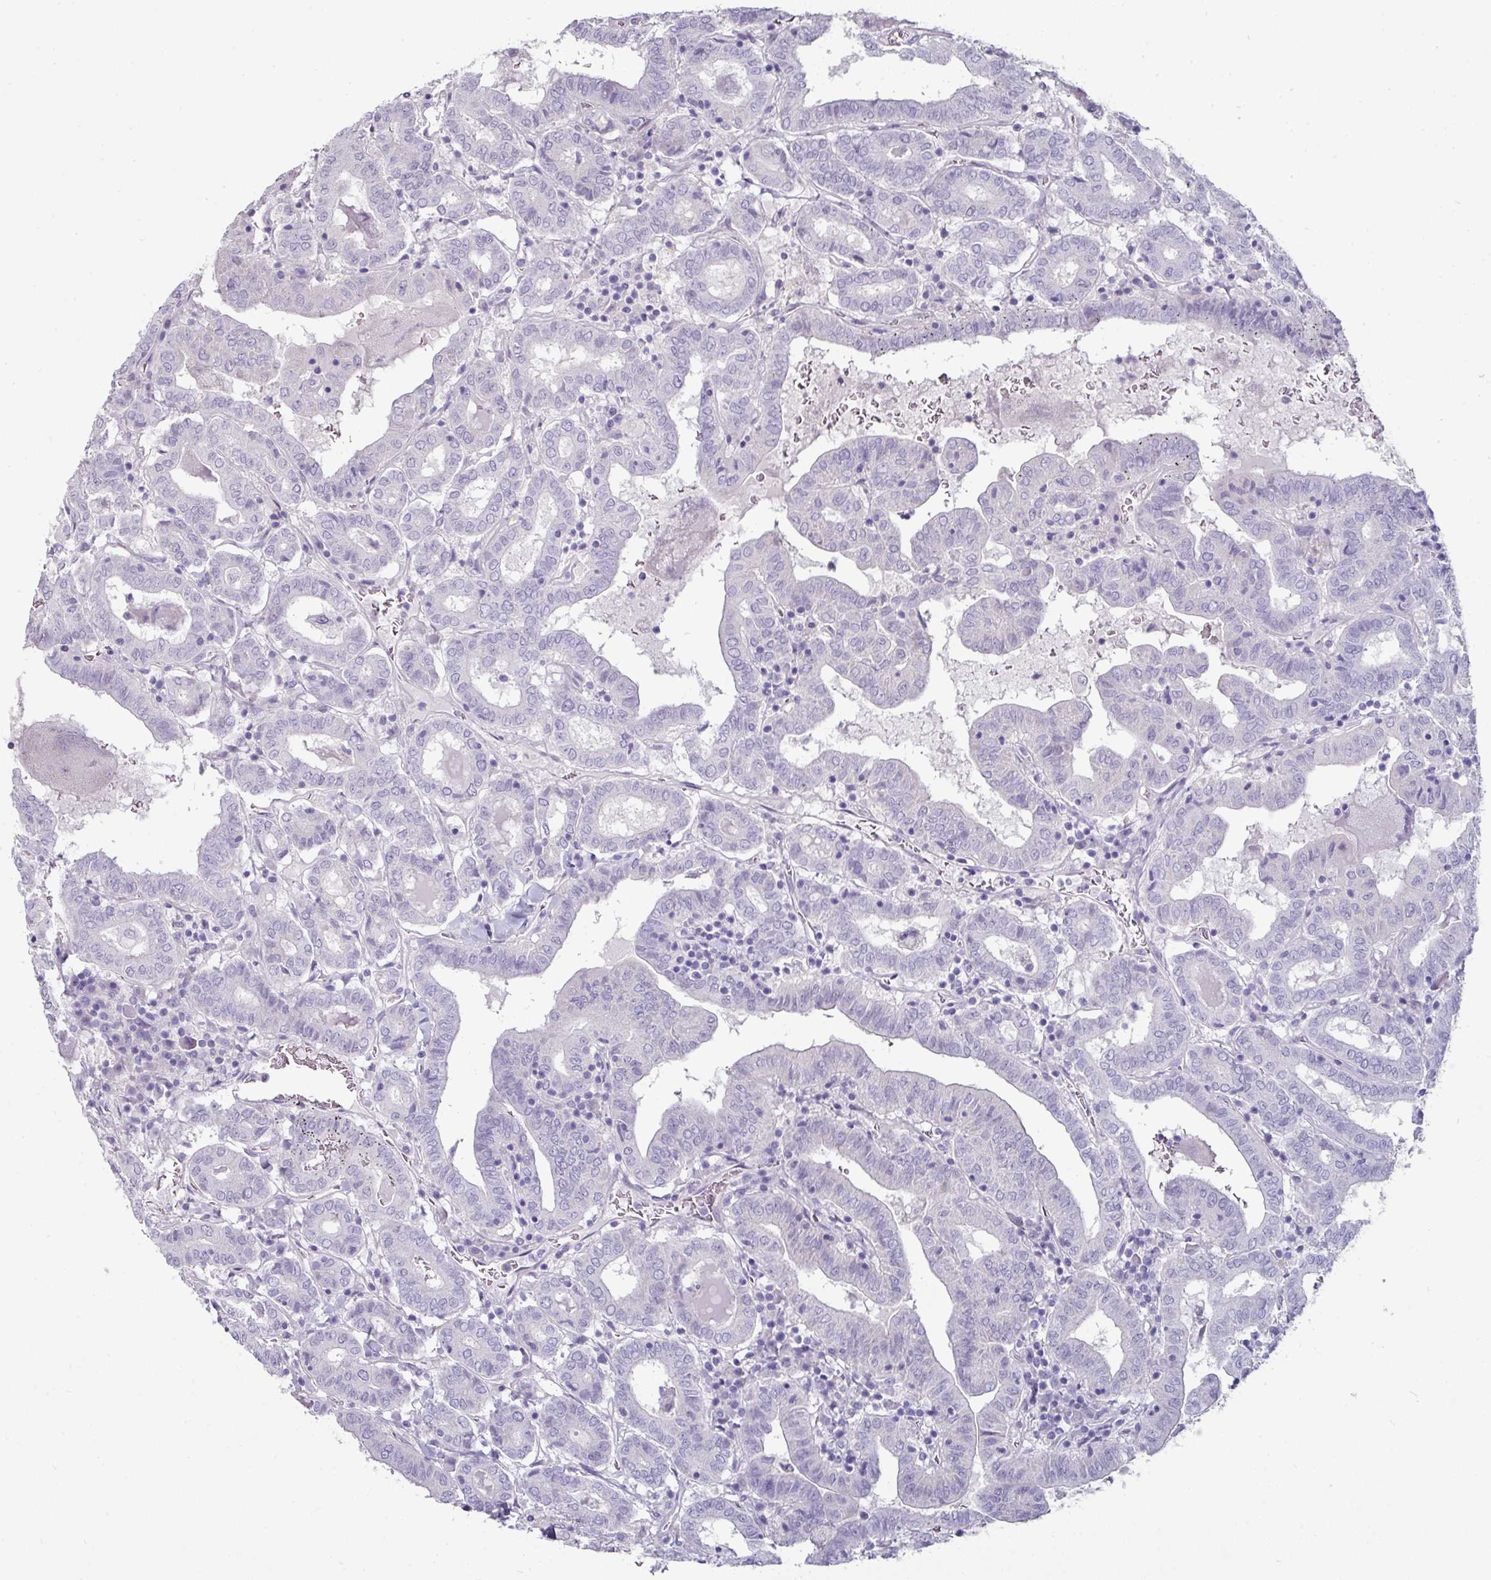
{"staining": {"intensity": "negative", "quantity": "none", "location": "none"}, "tissue": "thyroid cancer", "cell_type": "Tumor cells", "image_type": "cancer", "snomed": [{"axis": "morphology", "description": "Papillary adenocarcinoma, NOS"}, {"axis": "topography", "description": "Thyroid gland"}], "caption": "The histopathology image demonstrates no significant expression in tumor cells of thyroid cancer (papillary adenocarcinoma).", "gene": "SLC17A7", "patient": {"sex": "female", "age": 72}}